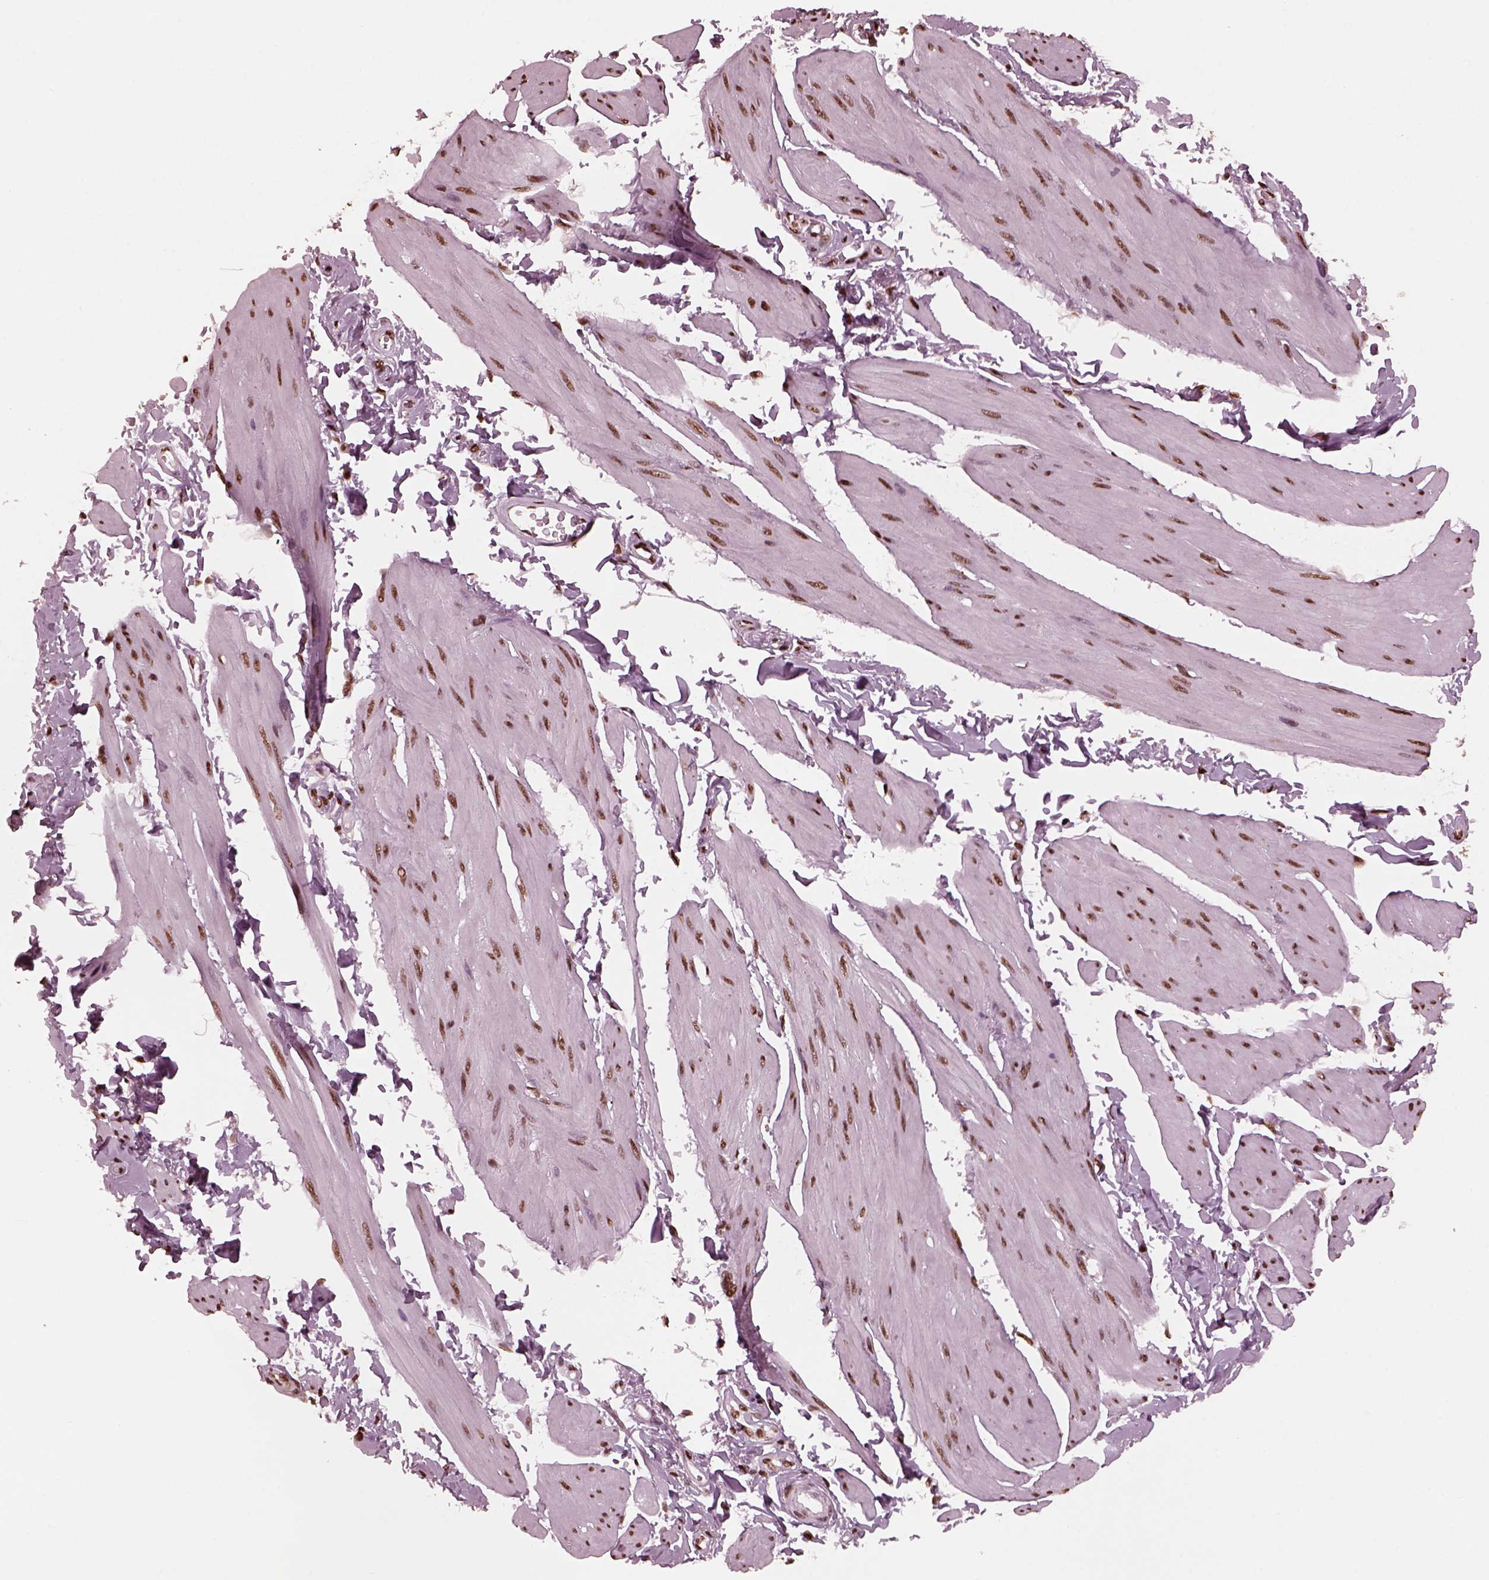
{"staining": {"intensity": "moderate", "quantity": ">75%", "location": "nuclear"}, "tissue": "smooth muscle", "cell_type": "Smooth muscle cells", "image_type": "normal", "snomed": [{"axis": "morphology", "description": "Normal tissue, NOS"}, {"axis": "topography", "description": "Adipose tissue"}, {"axis": "topography", "description": "Smooth muscle"}, {"axis": "topography", "description": "Peripheral nerve tissue"}], "caption": "Smooth muscle cells show moderate nuclear positivity in approximately >75% of cells in normal smooth muscle. (Stains: DAB (3,3'-diaminobenzidine) in brown, nuclei in blue, Microscopy: brightfield microscopy at high magnification).", "gene": "NSD1", "patient": {"sex": "male", "age": 83}}